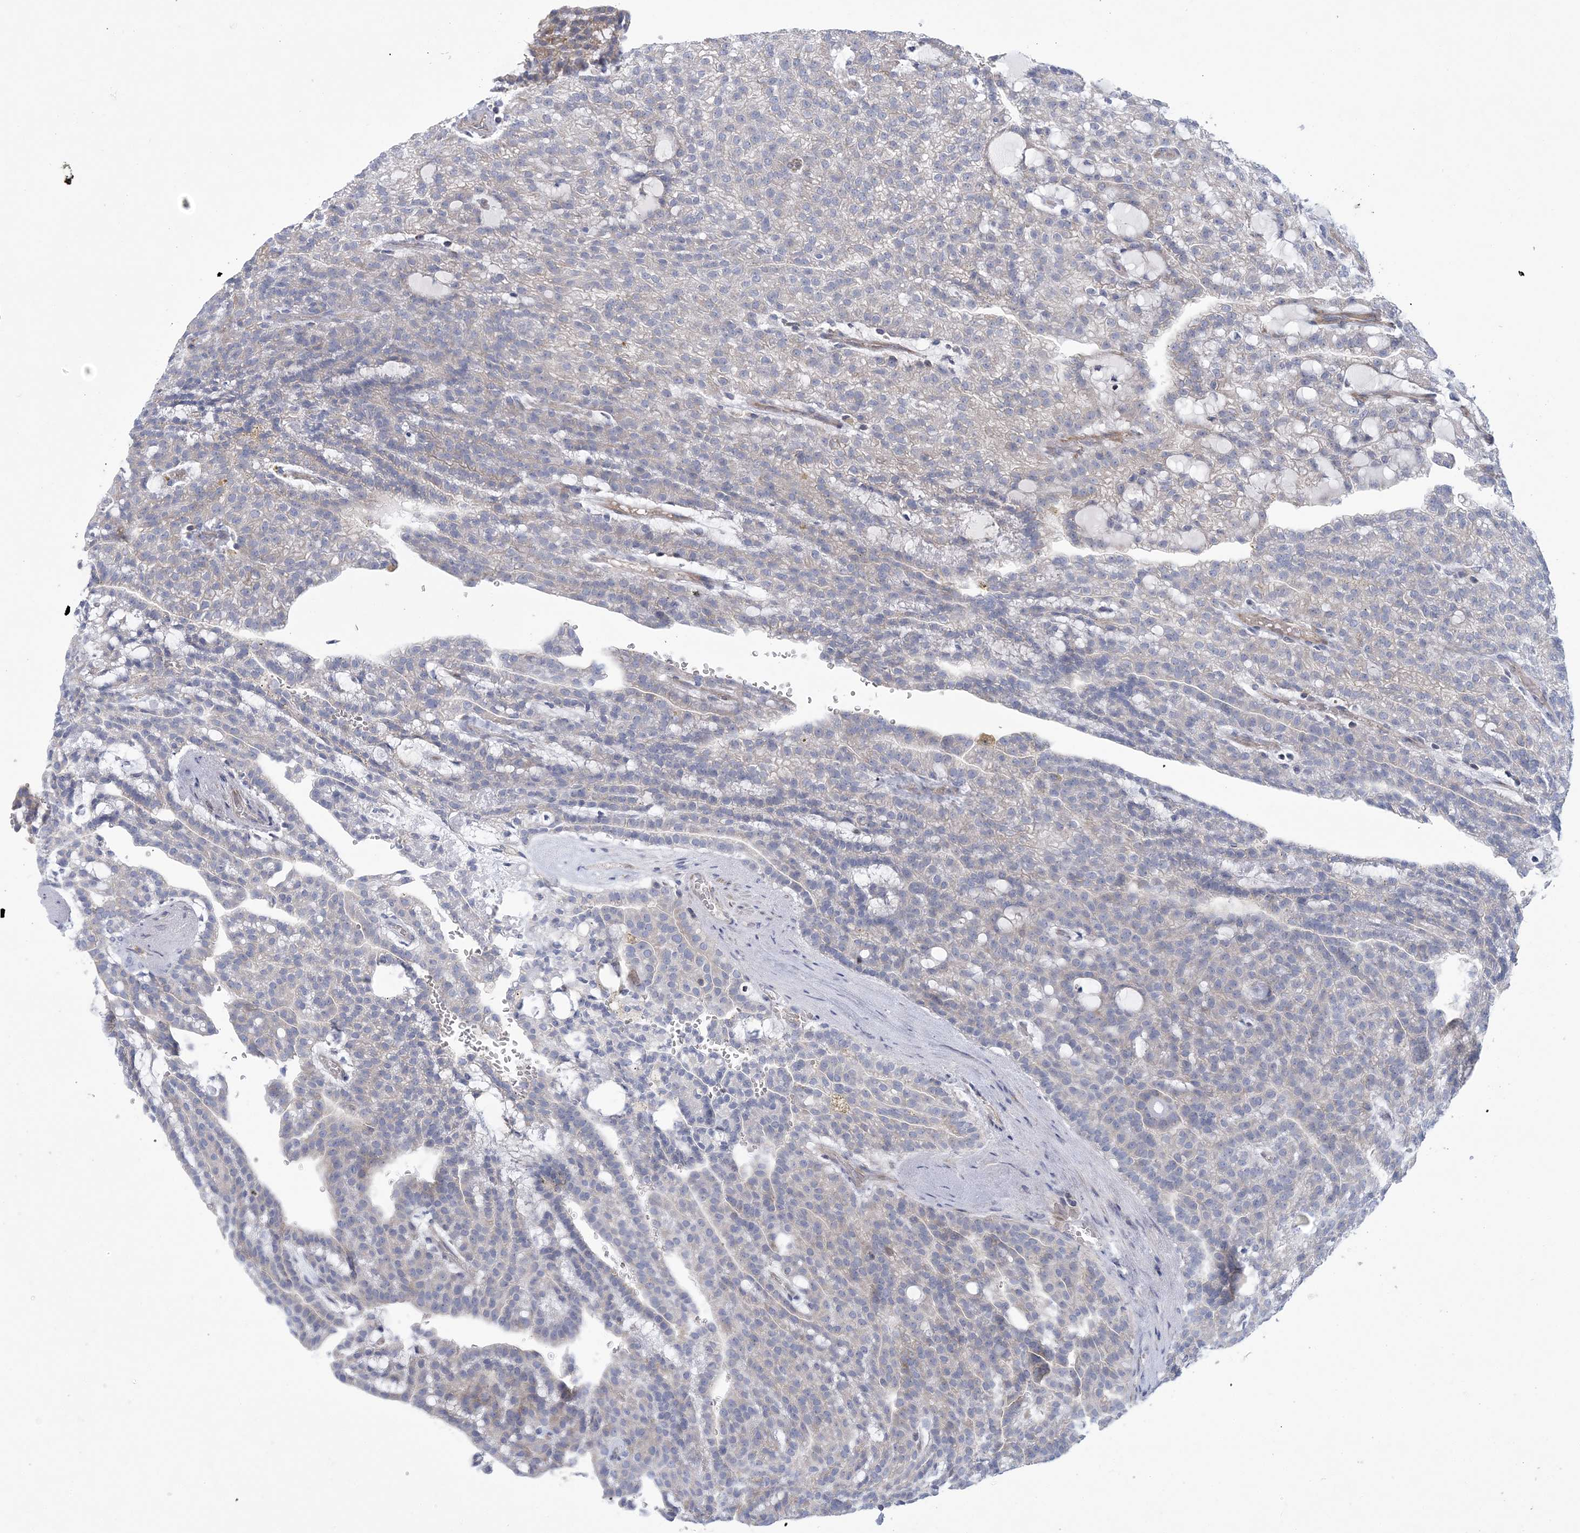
{"staining": {"intensity": "negative", "quantity": "none", "location": "none"}, "tissue": "renal cancer", "cell_type": "Tumor cells", "image_type": "cancer", "snomed": [{"axis": "morphology", "description": "Adenocarcinoma, NOS"}, {"axis": "topography", "description": "Kidney"}], "caption": "An image of renal cancer (adenocarcinoma) stained for a protein displays no brown staining in tumor cells.", "gene": "ARSJ", "patient": {"sex": "male", "age": 63}}